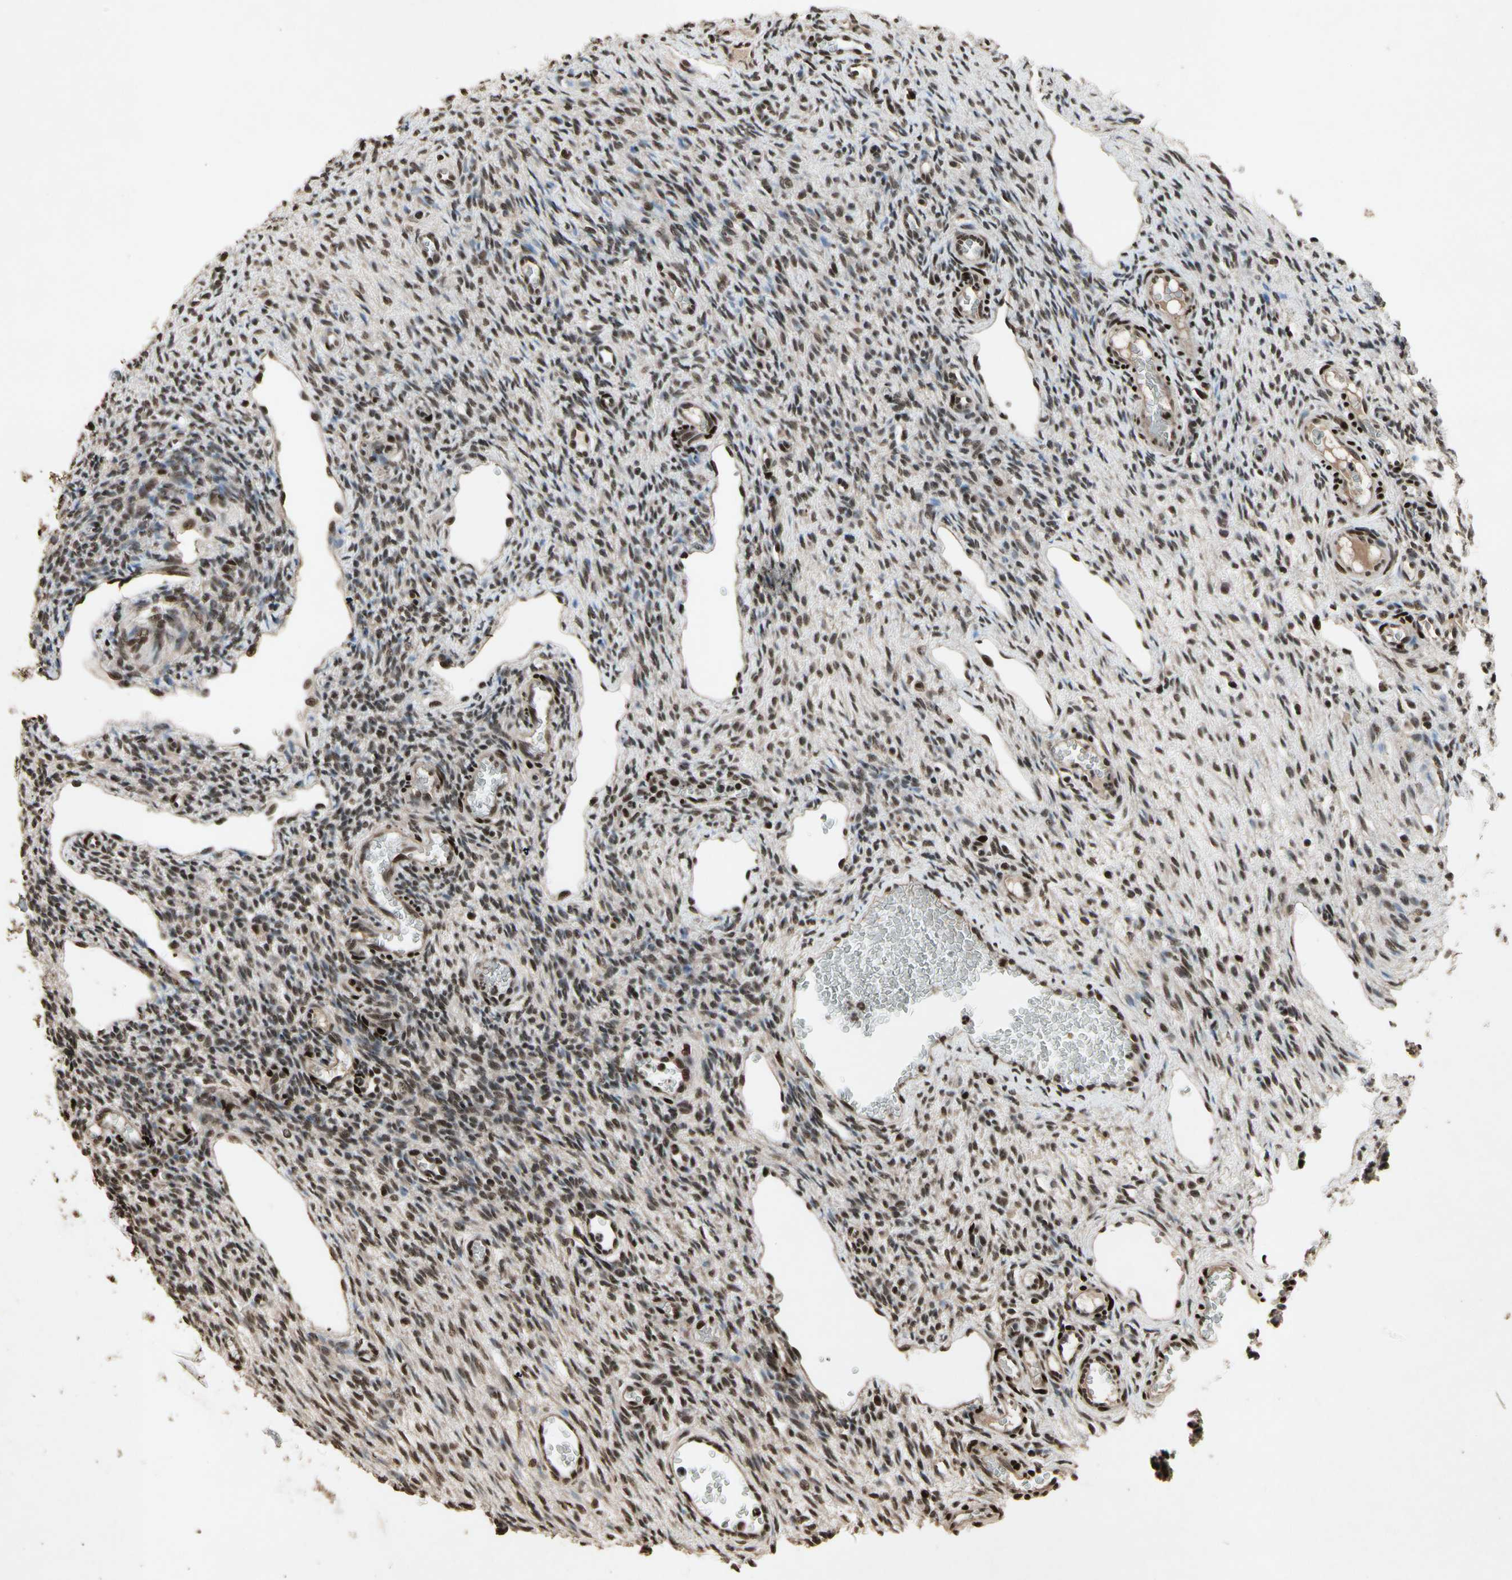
{"staining": {"intensity": "strong", "quantity": "25%-75%", "location": "nuclear"}, "tissue": "ovary", "cell_type": "Ovarian stroma cells", "image_type": "normal", "snomed": [{"axis": "morphology", "description": "Normal tissue, NOS"}, {"axis": "topography", "description": "Ovary"}], "caption": "Protein expression analysis of unremarkable human ovary reveals strong nuclear expression in about 25%-75% of ovarian stroma cells.", "gene": "TBX2", "patient": {"sex": "female", "age": 33}}